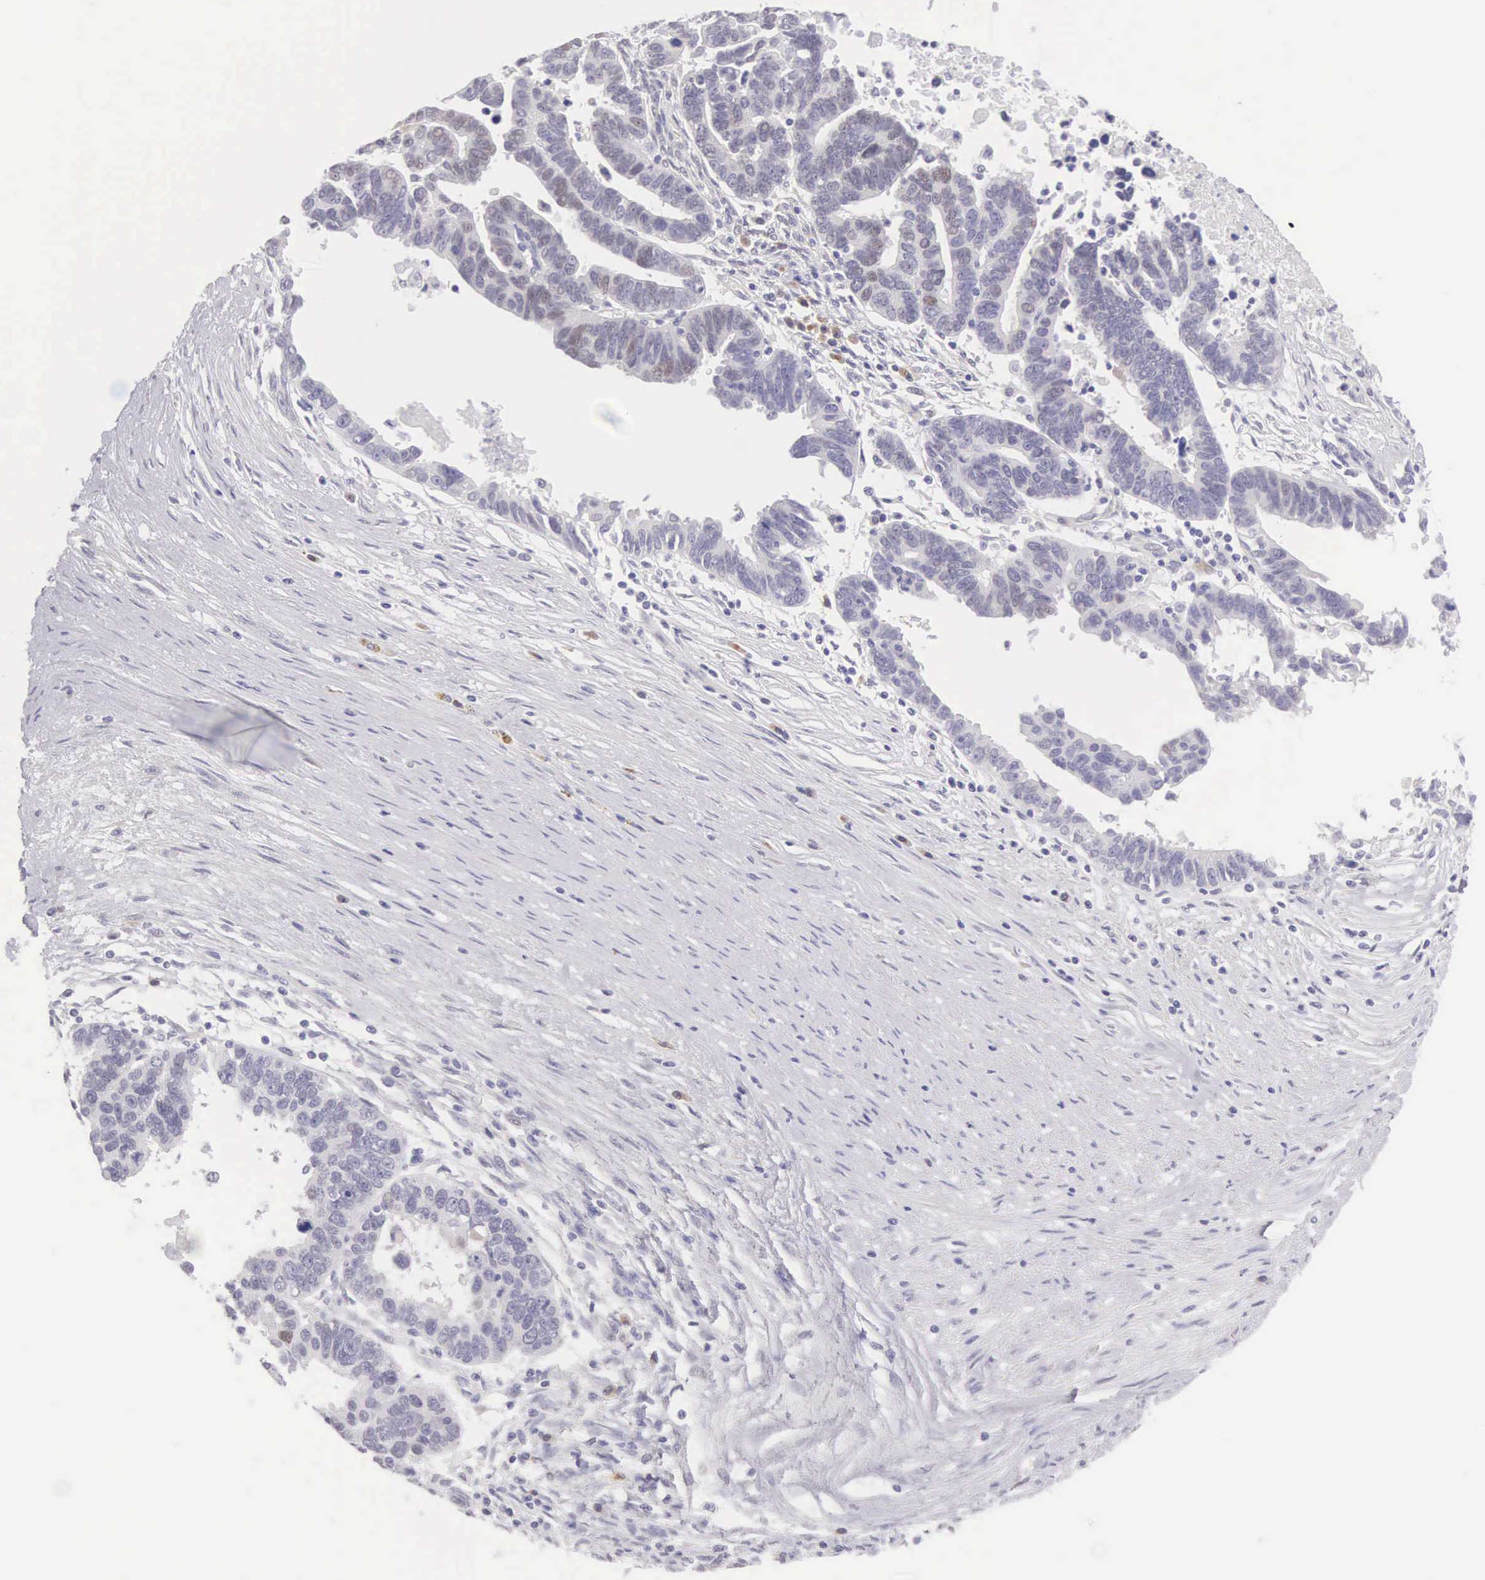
{"staining": {"intensity": "weak", "quantity": "25%-75%", "location": "cytoplasmic/membranous"}, "tissue": "ovarian cancer", "cell_type": "Tumor cells", "image_type": "cancer", "snomed": [{"axis": "morphology", "description": "Carcinoma, endometroid"}, {"axis": "morphology", "description": "Cystadenocarcinoma, serous, NOS"}, {"axis": "topography", "description": "Ovary"}], "caption": "Tumor cells exhibit weak cytoplasmic/membranous expression in about 25%-75% of cells in ovarian cancer.", "gene": "ARFGAP3", "patient": {"sex": "female", "age": 45}}